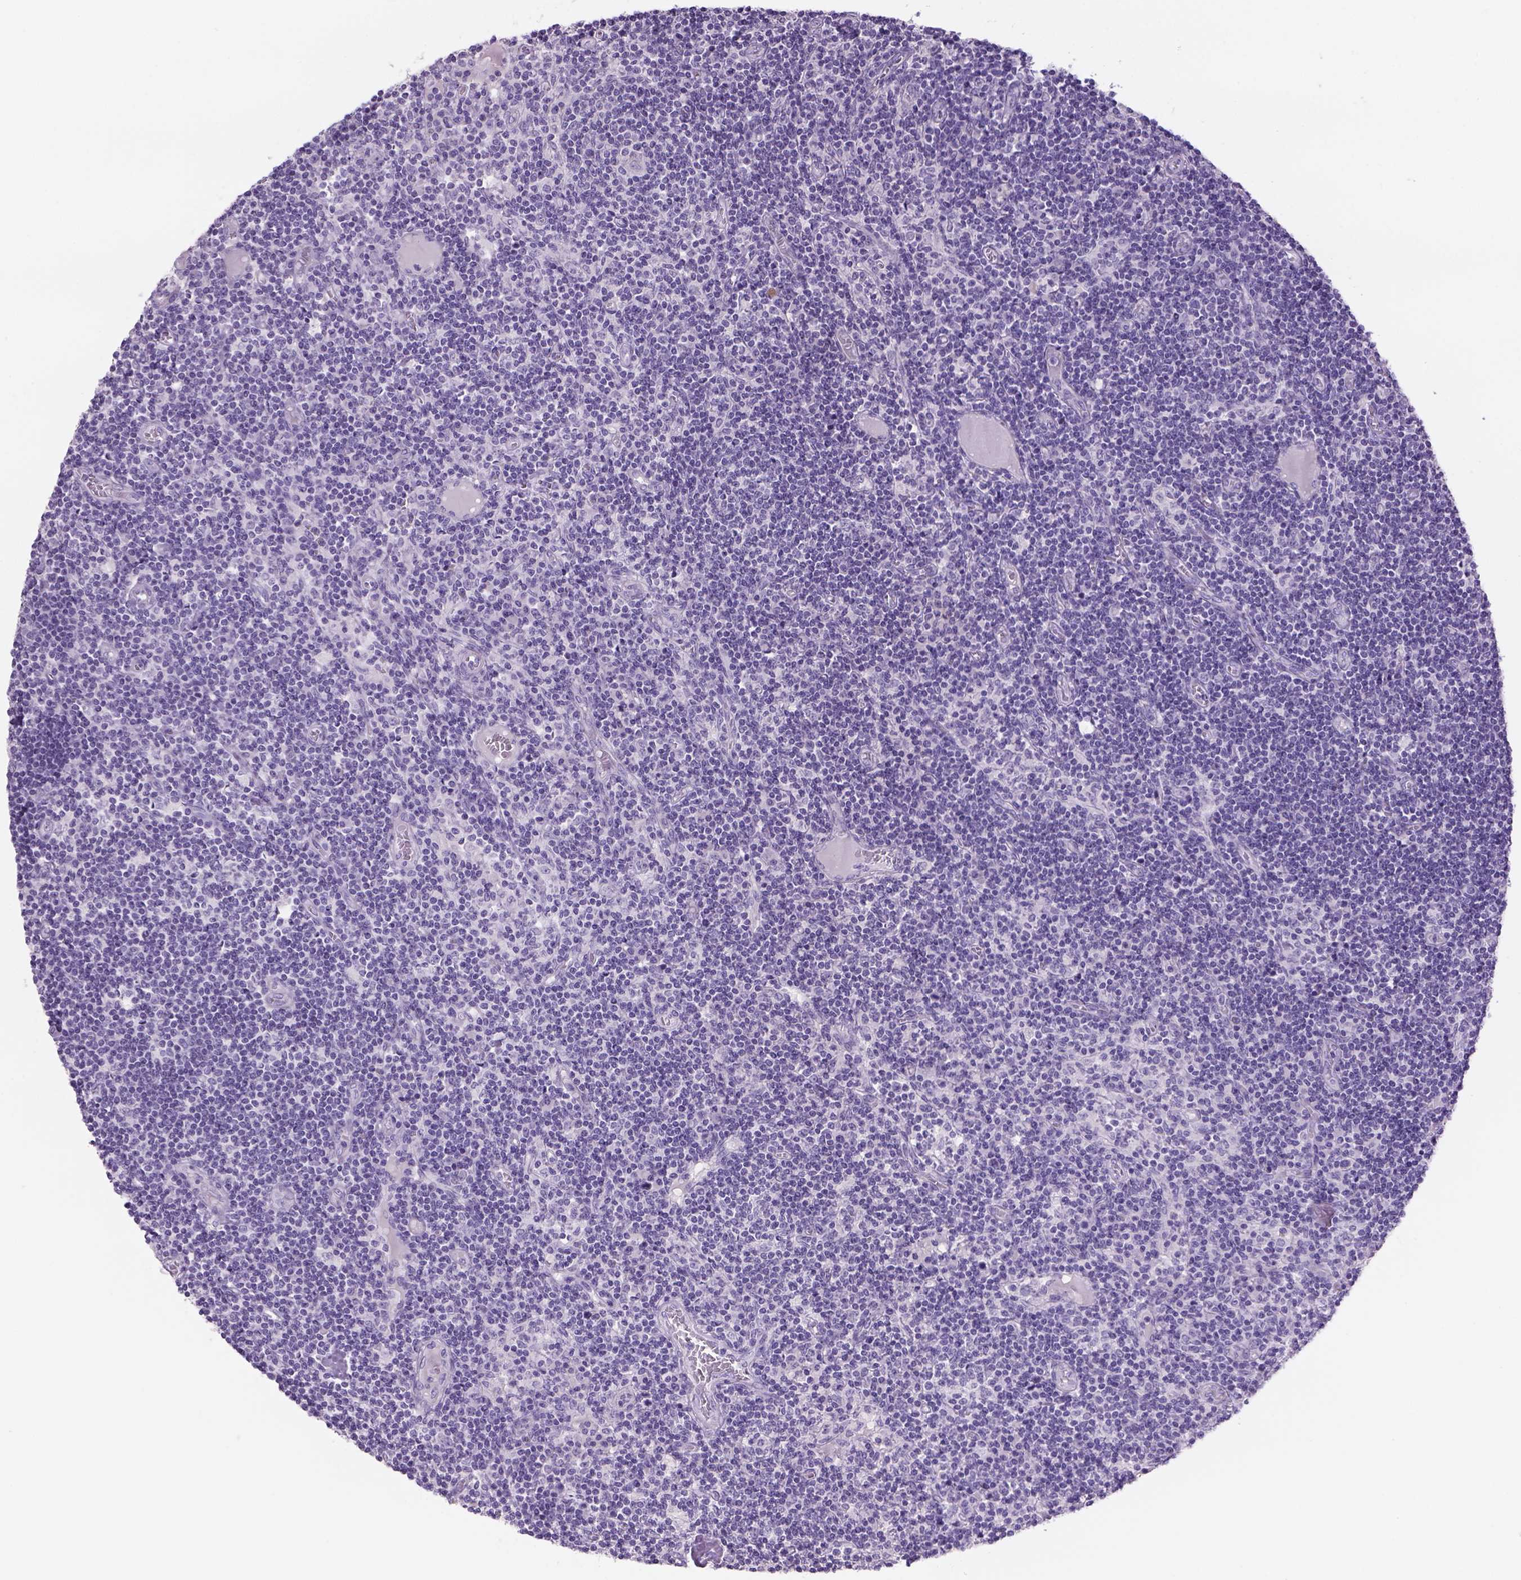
{"staining": {"intensity": "negative", "quantity": "none", "location": "none"}, "tissue": "lymph node", "cell_type": "Germinal center cells", "image_type": "normal", "snomed": [{"axis": "morphology", "description": "Normal tissue, NOS"}, {"axis": "topography", "description": "Lymph node"}], "caption": "The photomicrograph displays no significant positivity in germinal center cells of lymph node.", "gene": "TENM4", "patient": {"sex": "female", "age": 72}}